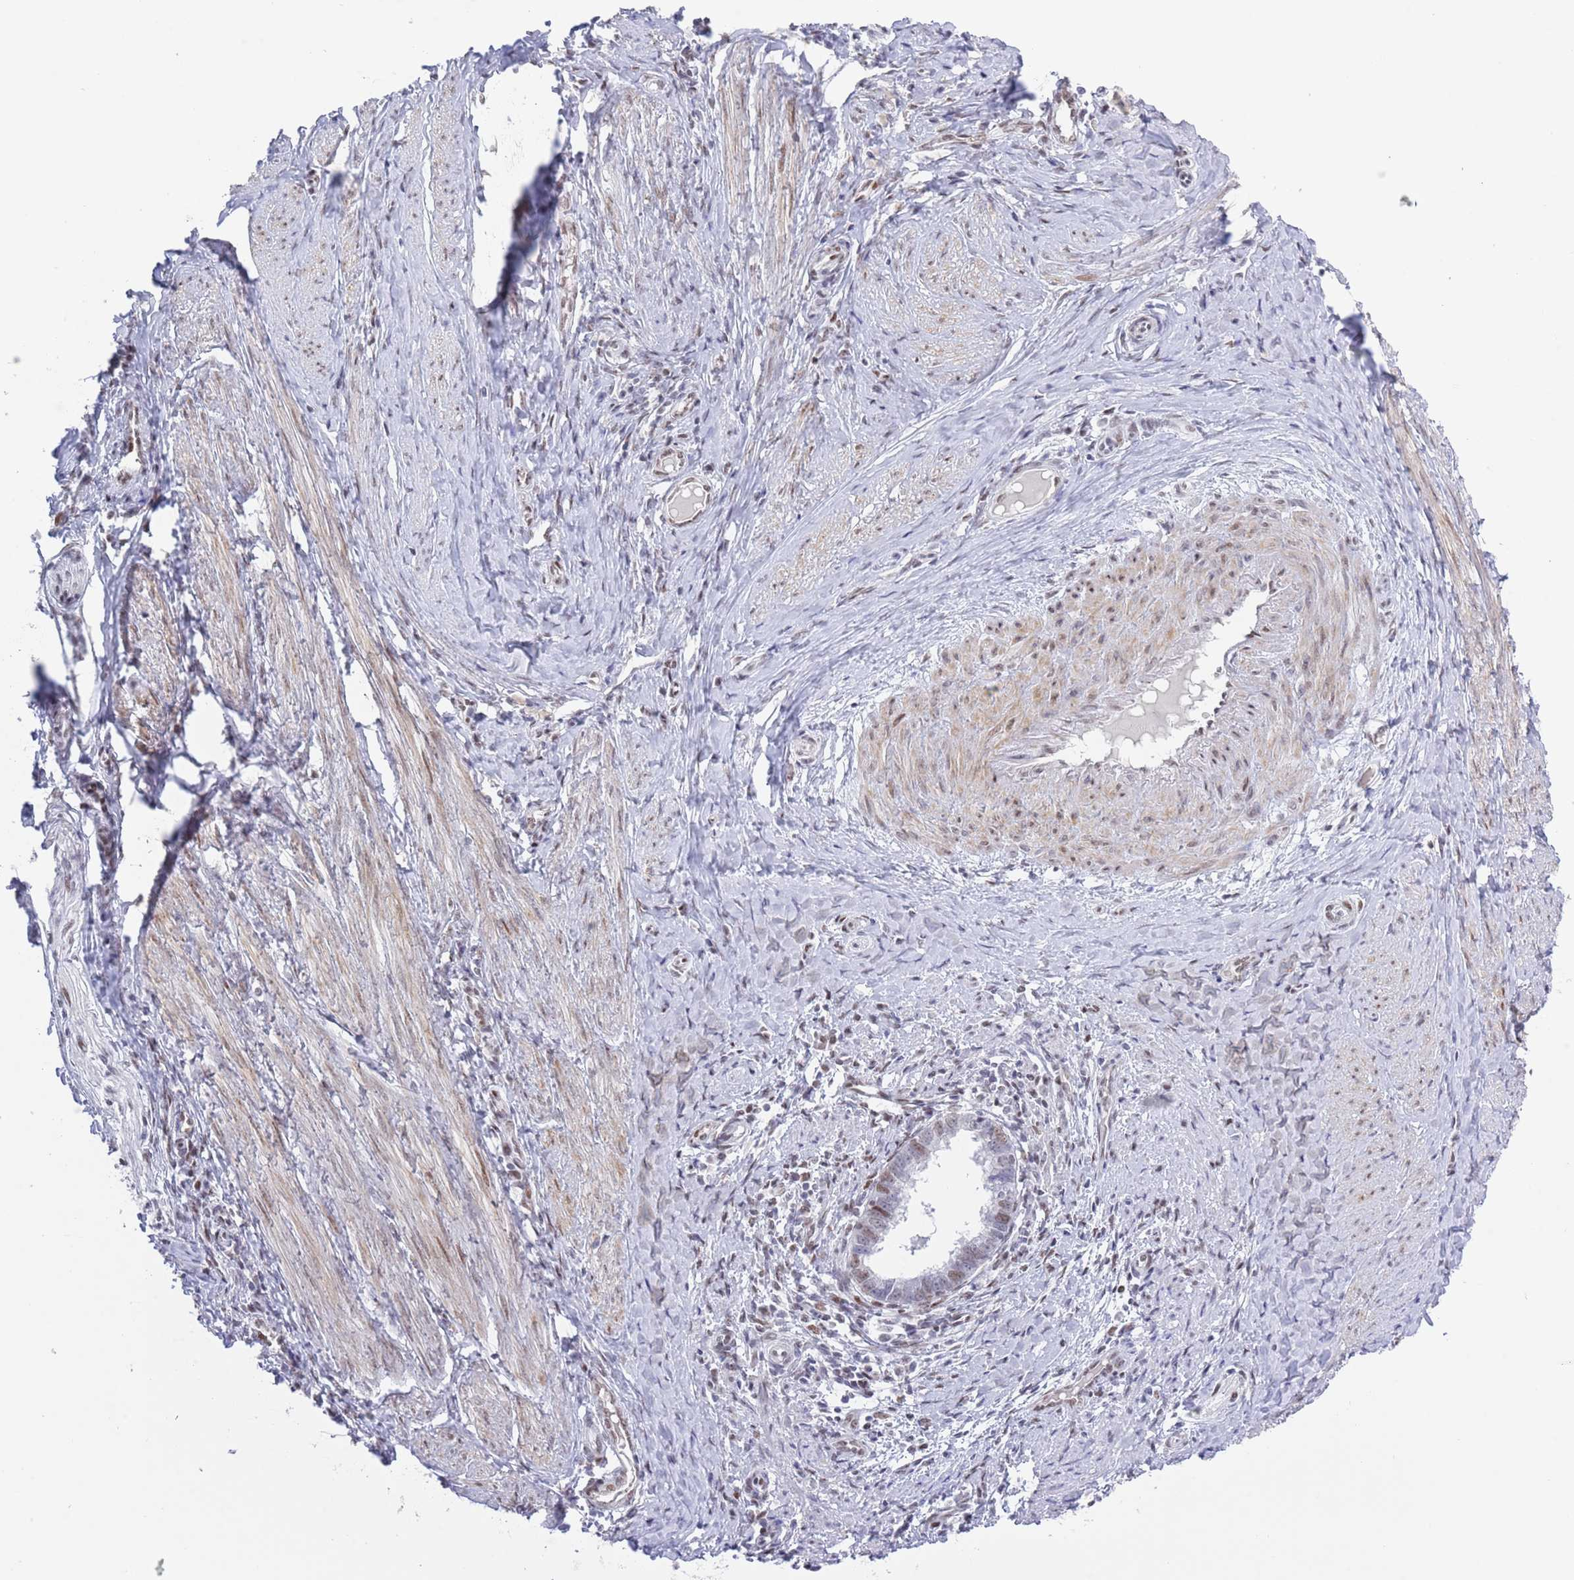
{"staining": {"intensity": "moderate", "quantity": "<25%", "location": "nuclear"}, "tissue": "cervical cancer", "cell_type": "Tumor cells", "image_type": "cancer", "snomed": [{"axis": "morphology", "description": "Adenocarcinoma, NOS"}, {"axis": "topography", "description": "Cervix"}], "caption": "Protein staining shows moderate nuclear staining in about <25% of tumor cells in cervical adenocarcinoma.", "gene": "ZNF382", "patient": {"sex": "female", "age": 36}}